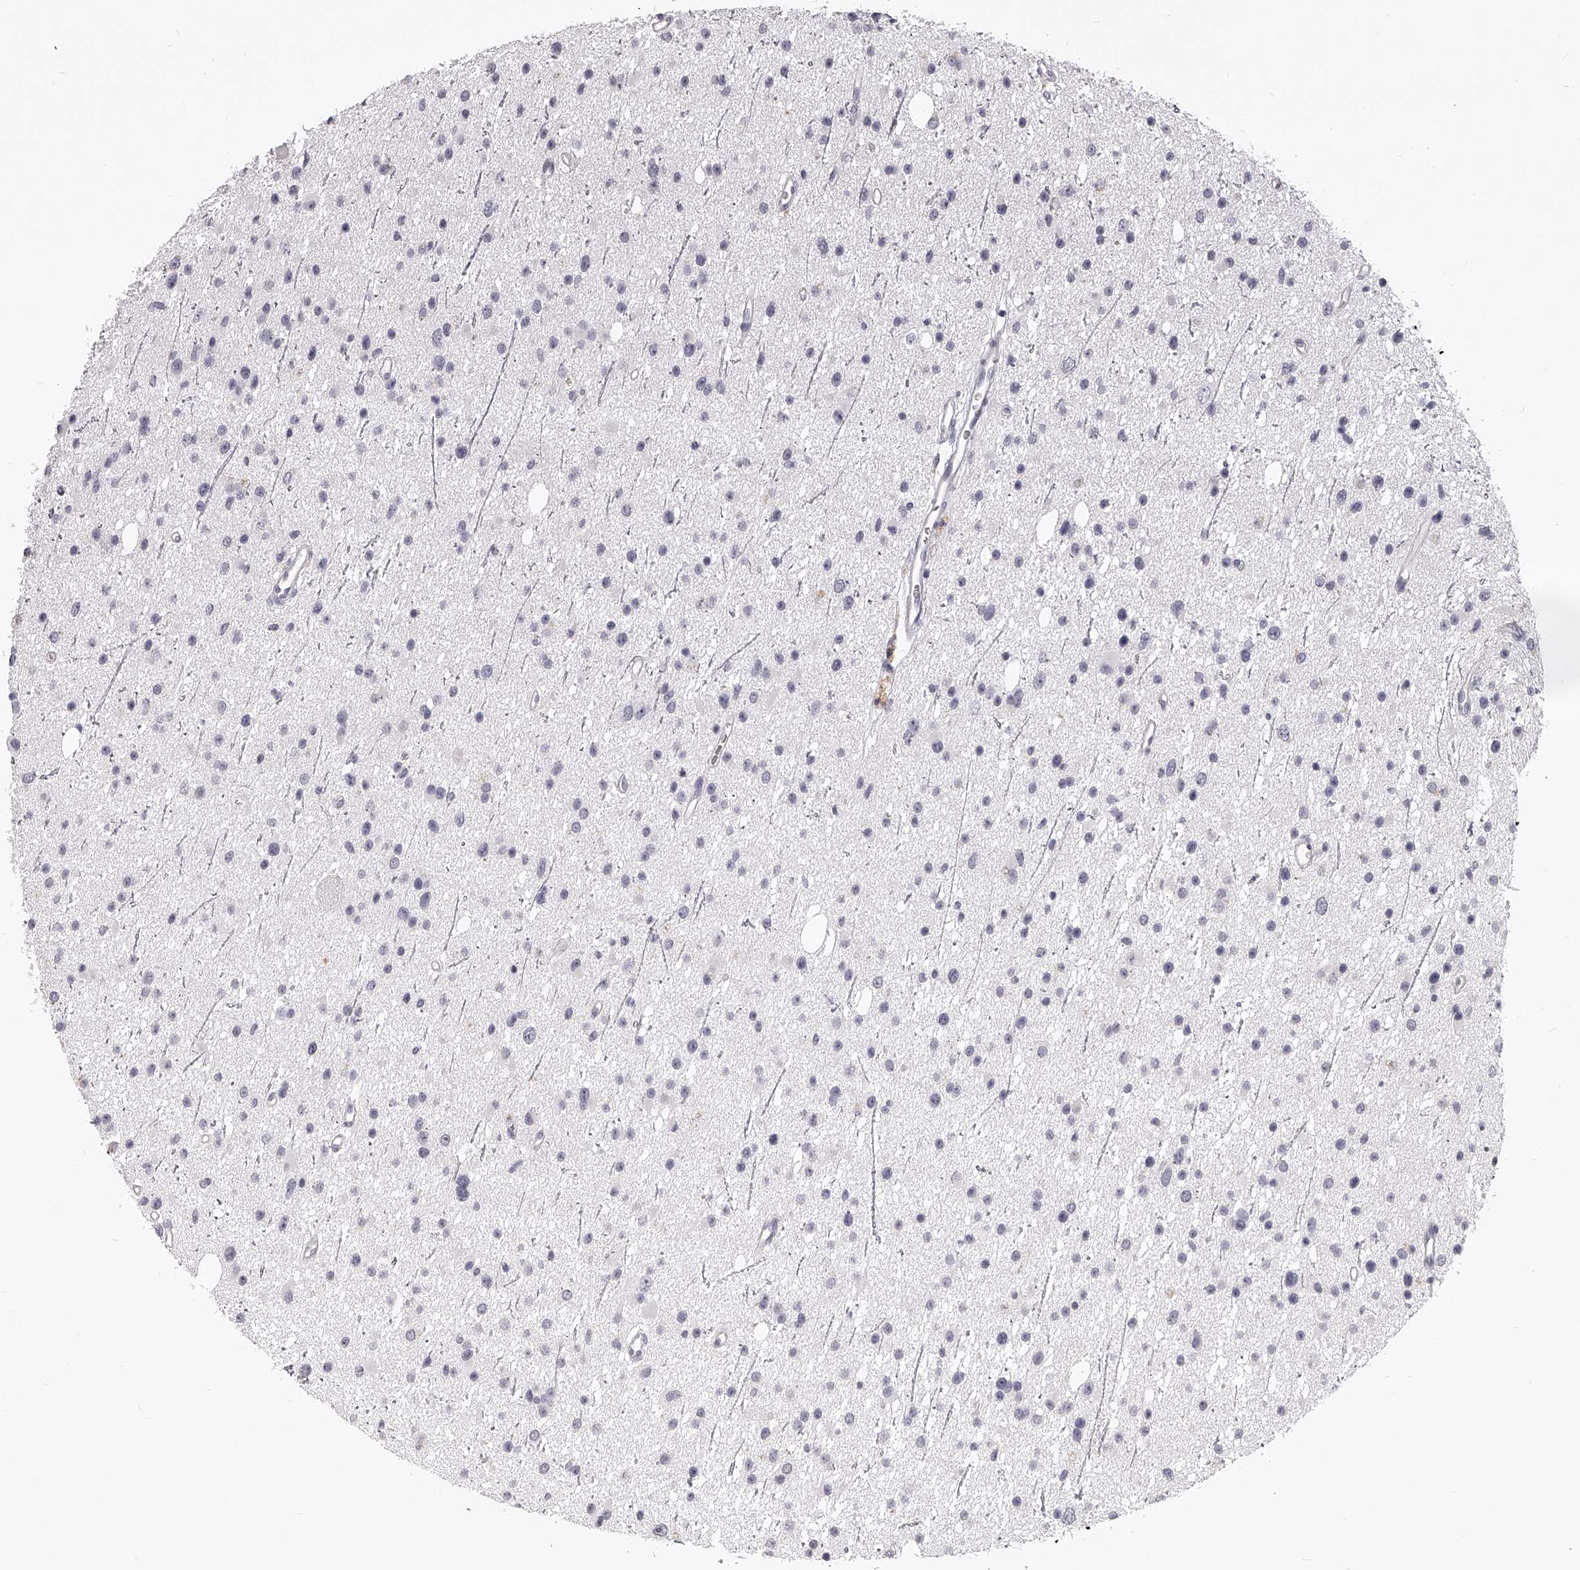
{"staining": {"intensity": "negative", "quantity": "none", "location": "none"}, "tissue": "glioma", "cell_type": "Tumor cells", "image_type": "cancer", "snomed": [{"axis": "morphology", "description": "Glioma, malignant, Low grade"}, {"axis": "topography", "description": "Cerebral cortex"}], "caption": "High magnification brightfield microscopy of glioma stained with DAB (3,3'-diaminobenzidine) (brown) and counterstained with hematoxylin (blue): tumor cells show no significant staining.", "gene": "DMRT1", "patient": {"sex": "female", "age": 39}}